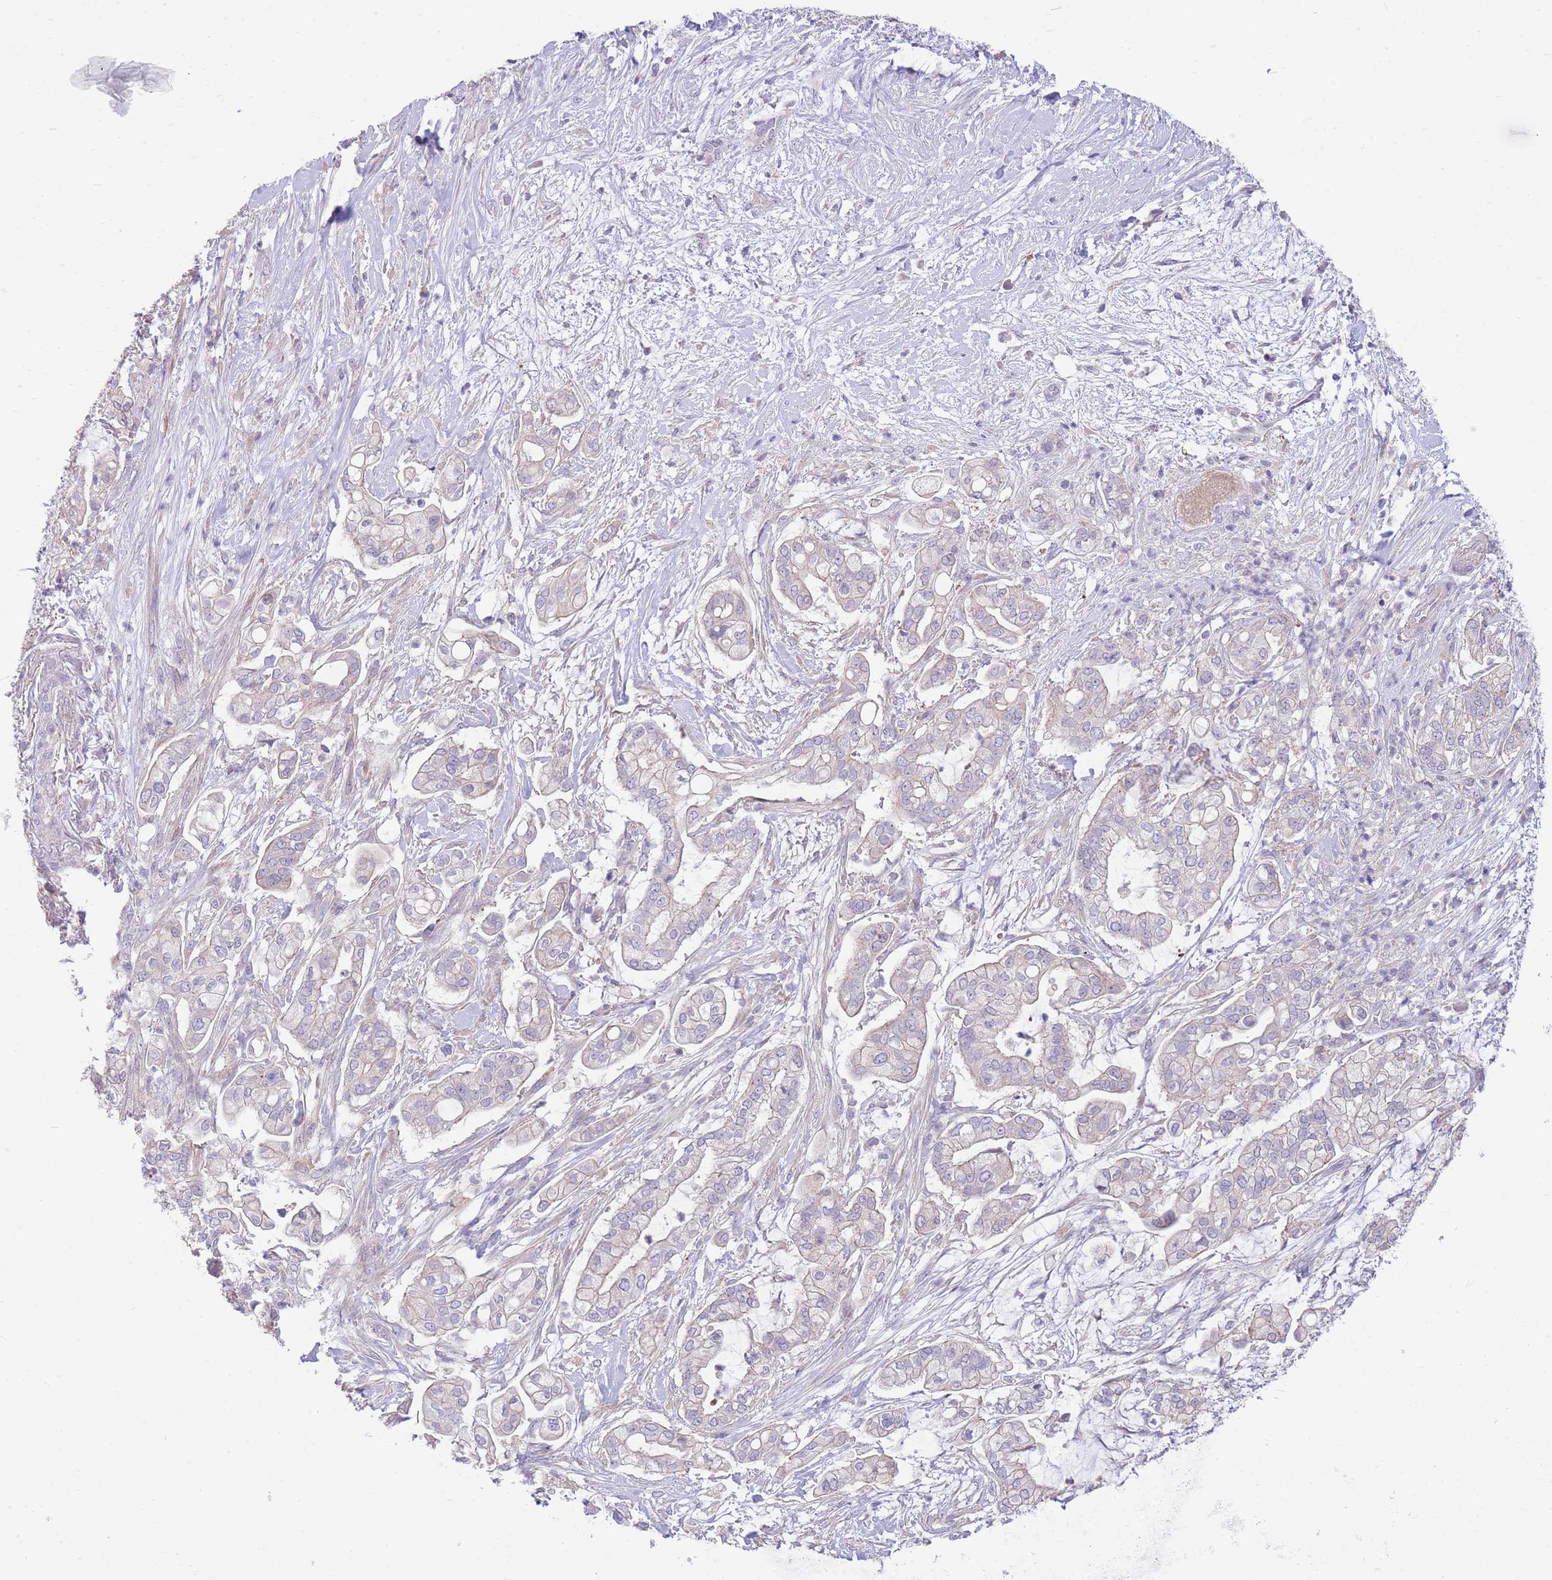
{"staining": {"intensity": "negative", "quantity": "none", "location": "none"}, "tissue": "pancreatic cancer", "cell_type": "Tumor cells", "image_type": "cancer", "snomed": [{"axis": "morphology", "description": "Adenocarcinoma, NOS"}, {"axis": "topography", "description": "Pancreas"}], "caption": "The immunohistochemistry photomicrograph has no significant staining in tumor cells of pancreatic adenocarcinoma tissue.", "gene": "OR5T1", "patient": {"sex": "female", "age": 69}}